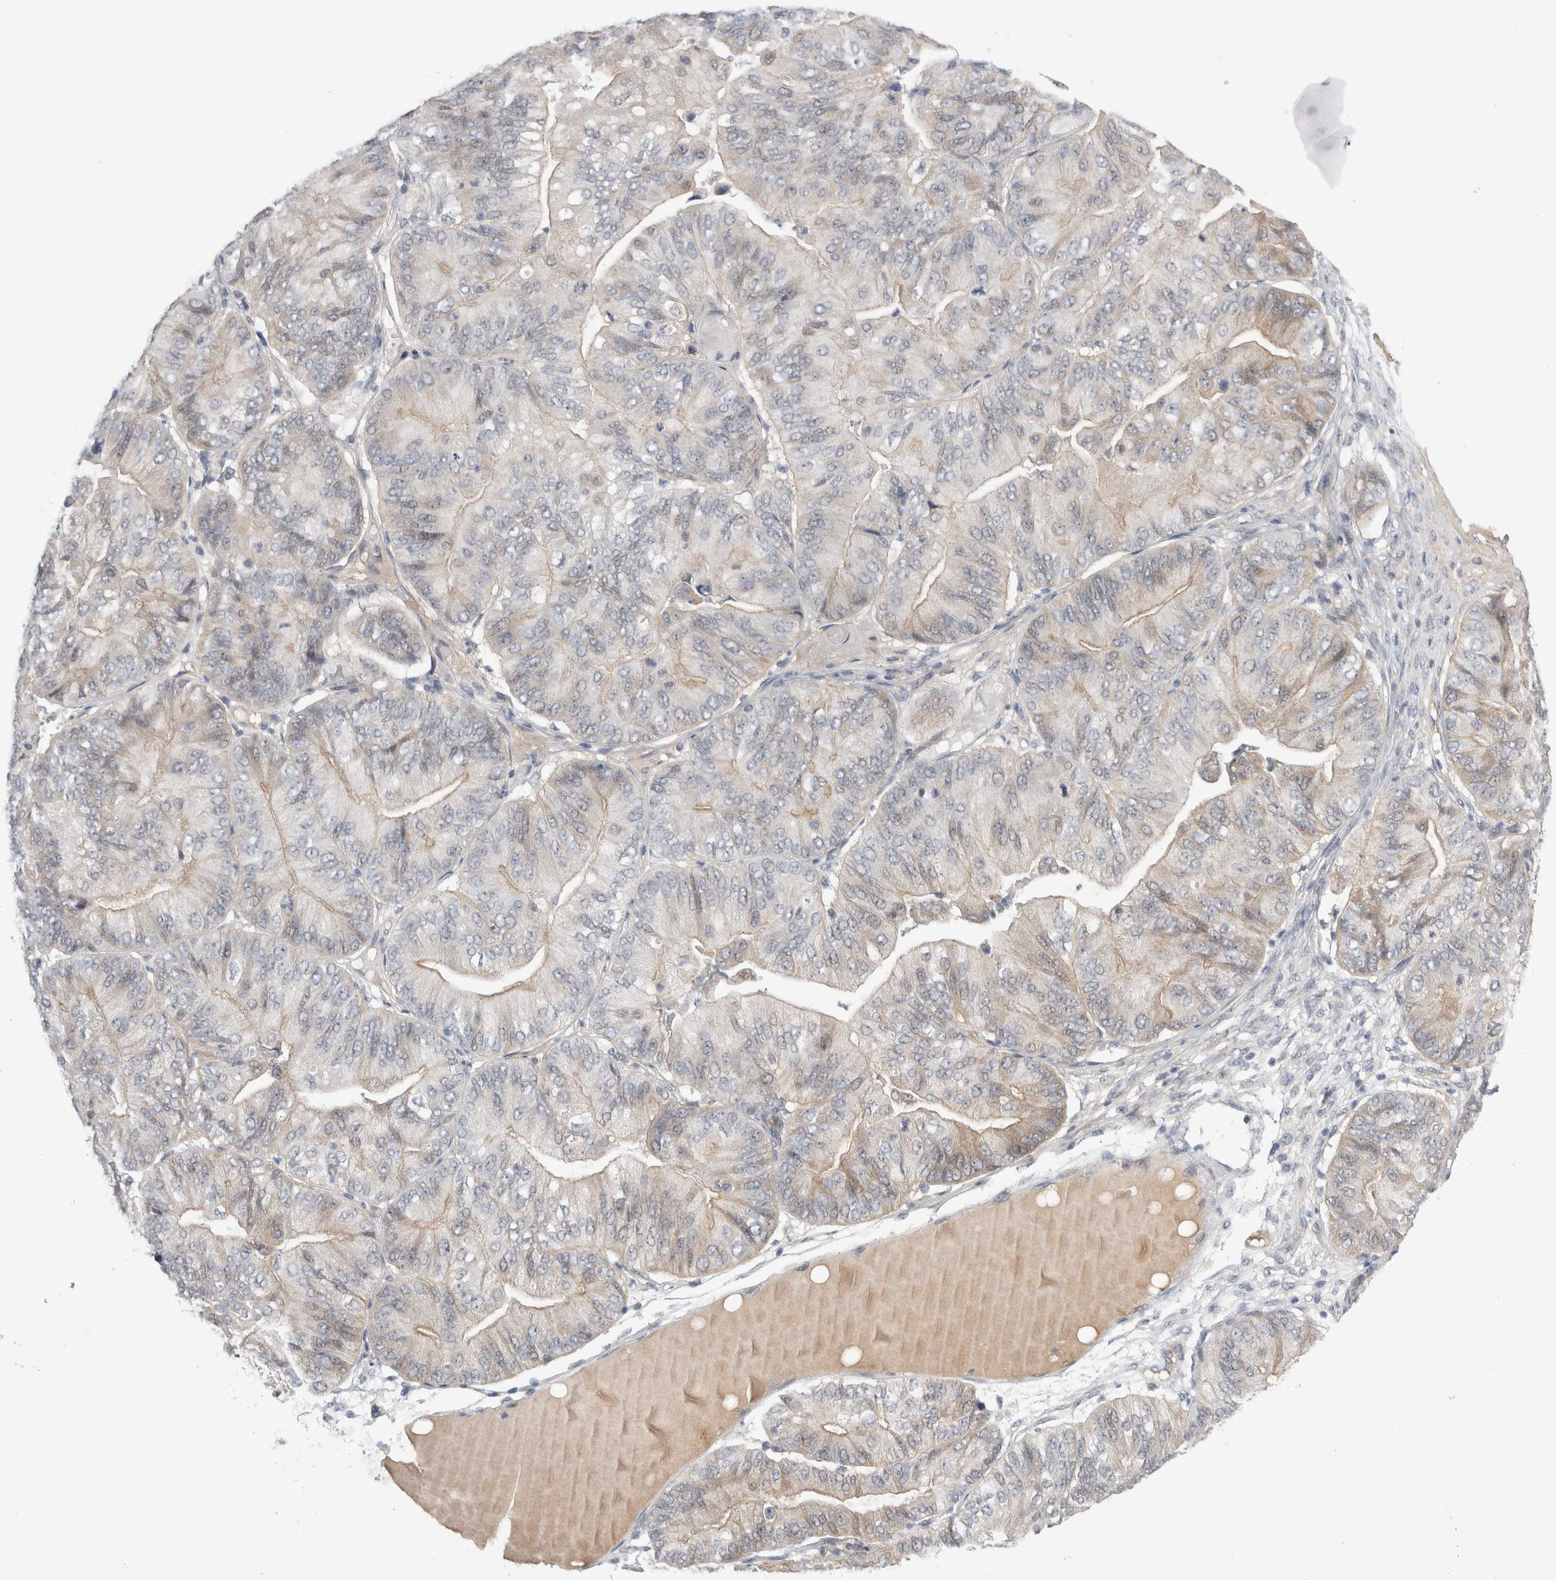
{"staining": {"intensity": "weak", "quantity": "<25%", "location": "cytoplasmic/membranous"}, "tissue": "ovarian cancer", "cell_type": "Tumor cells", "image_type": "cancer", "snomed": [{"axis": "morphology", "description": "Cystadenocarcinoma, mucinous, NOS"}, {"axis": "topography", "description": "Ovary"}], "caption": "A histopathology image of mucinous cystadenocarcinoma (ovarian) stained for a protein exhibits no brown staining in tumor cells. (Brightfield microscopy of DAB (3,3'-diaminobenzidine) IHC at high magnification).", "gene": "TAFA5", "patient": {"sex": "female", "age": 61}}